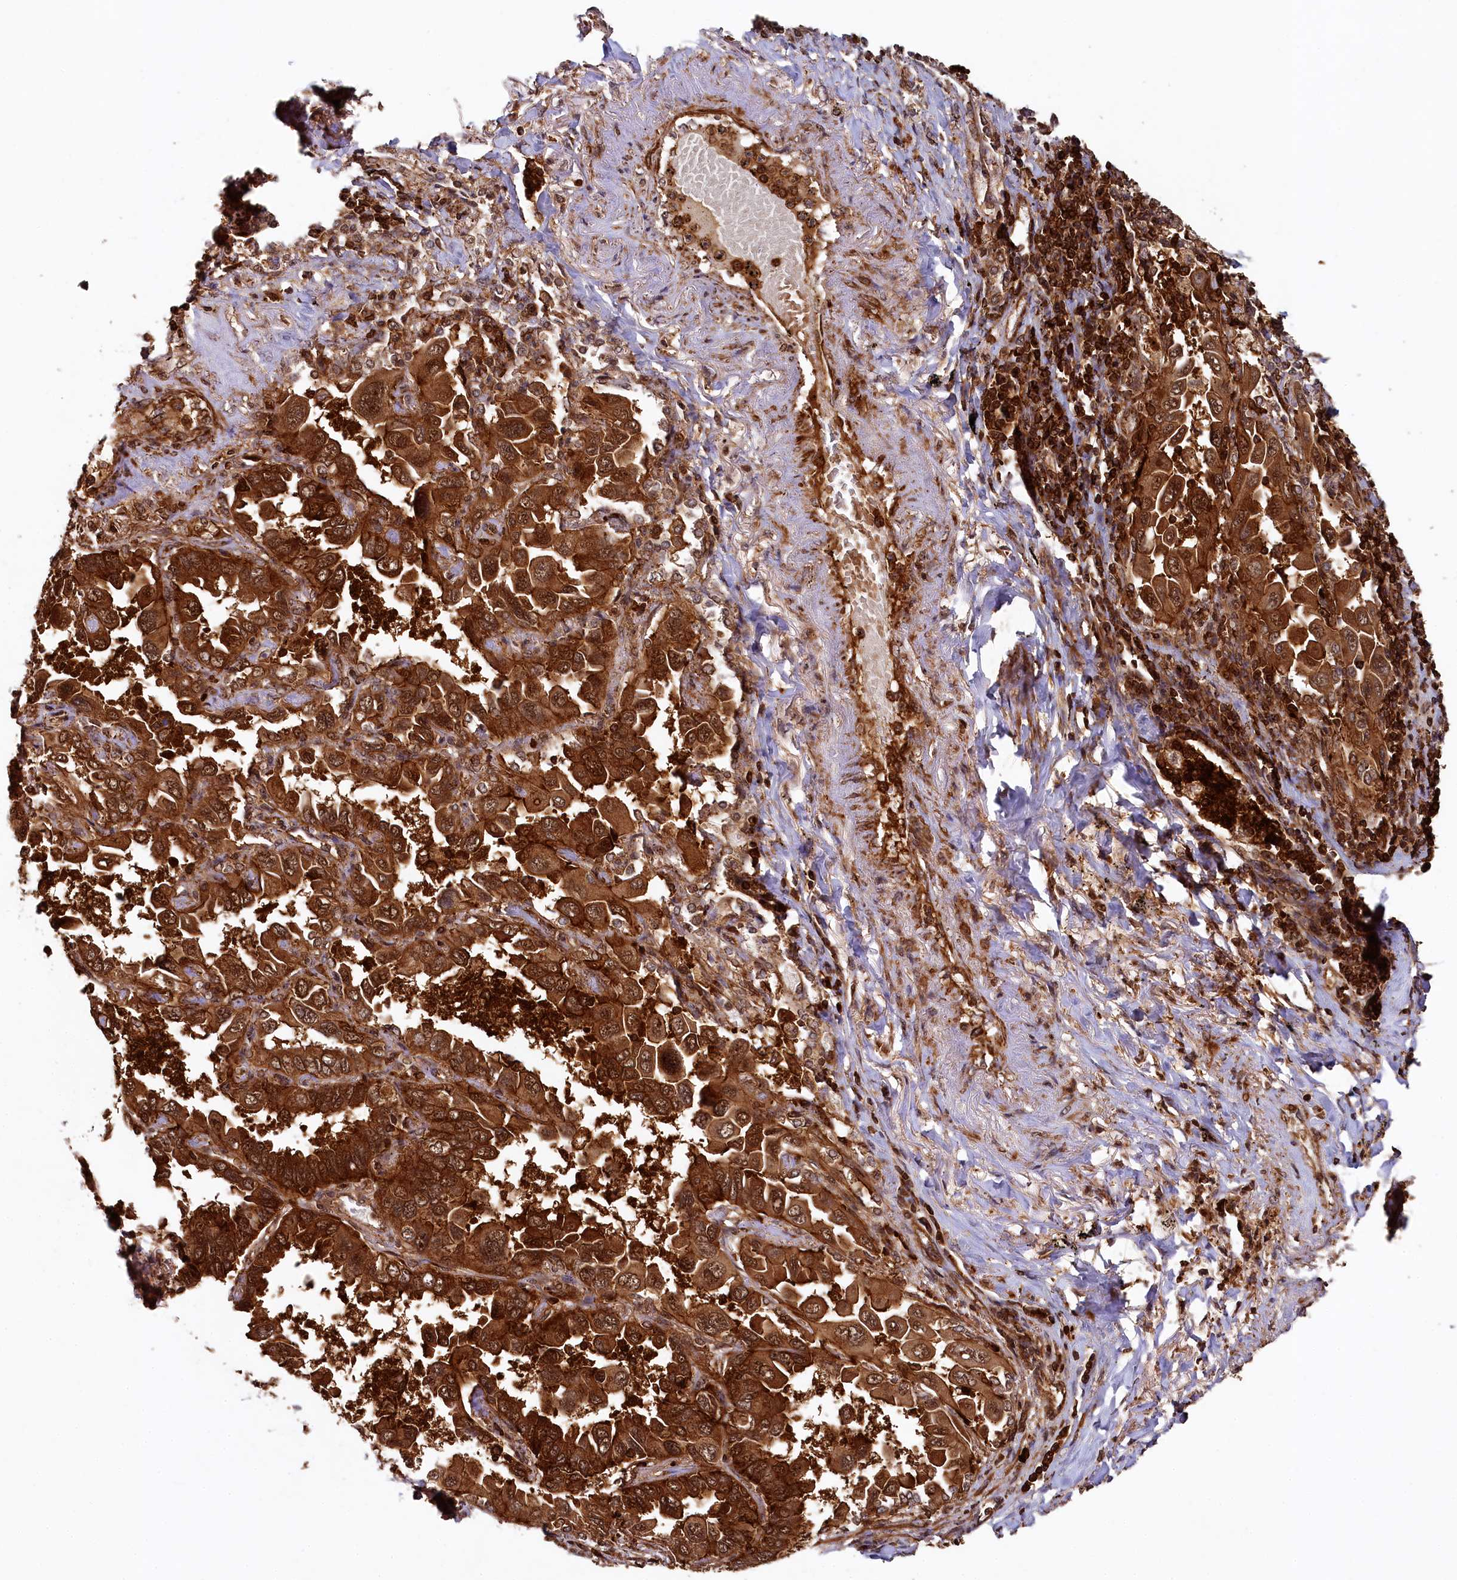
{"staining": {"intensity": "strong", "quantity": ">75%", "location": "cytoplasmic/membranous"}, "tissue": "lung cancer", "cell_type": "Tumor cells", "image_type": "cancer", "snomed": [{"axis": "morphology", "description": "Adenocarcinoma, NOS"}, {"axis": "topography", "description": "Lung"}], "caption": "Tumor cells demonstrate strong cytoplasmic/membranous positivity in about >75% of cells in lung adenocarcinoma.", "gene": "STUB1", "patient": {"sex": "male", "age": 64}}